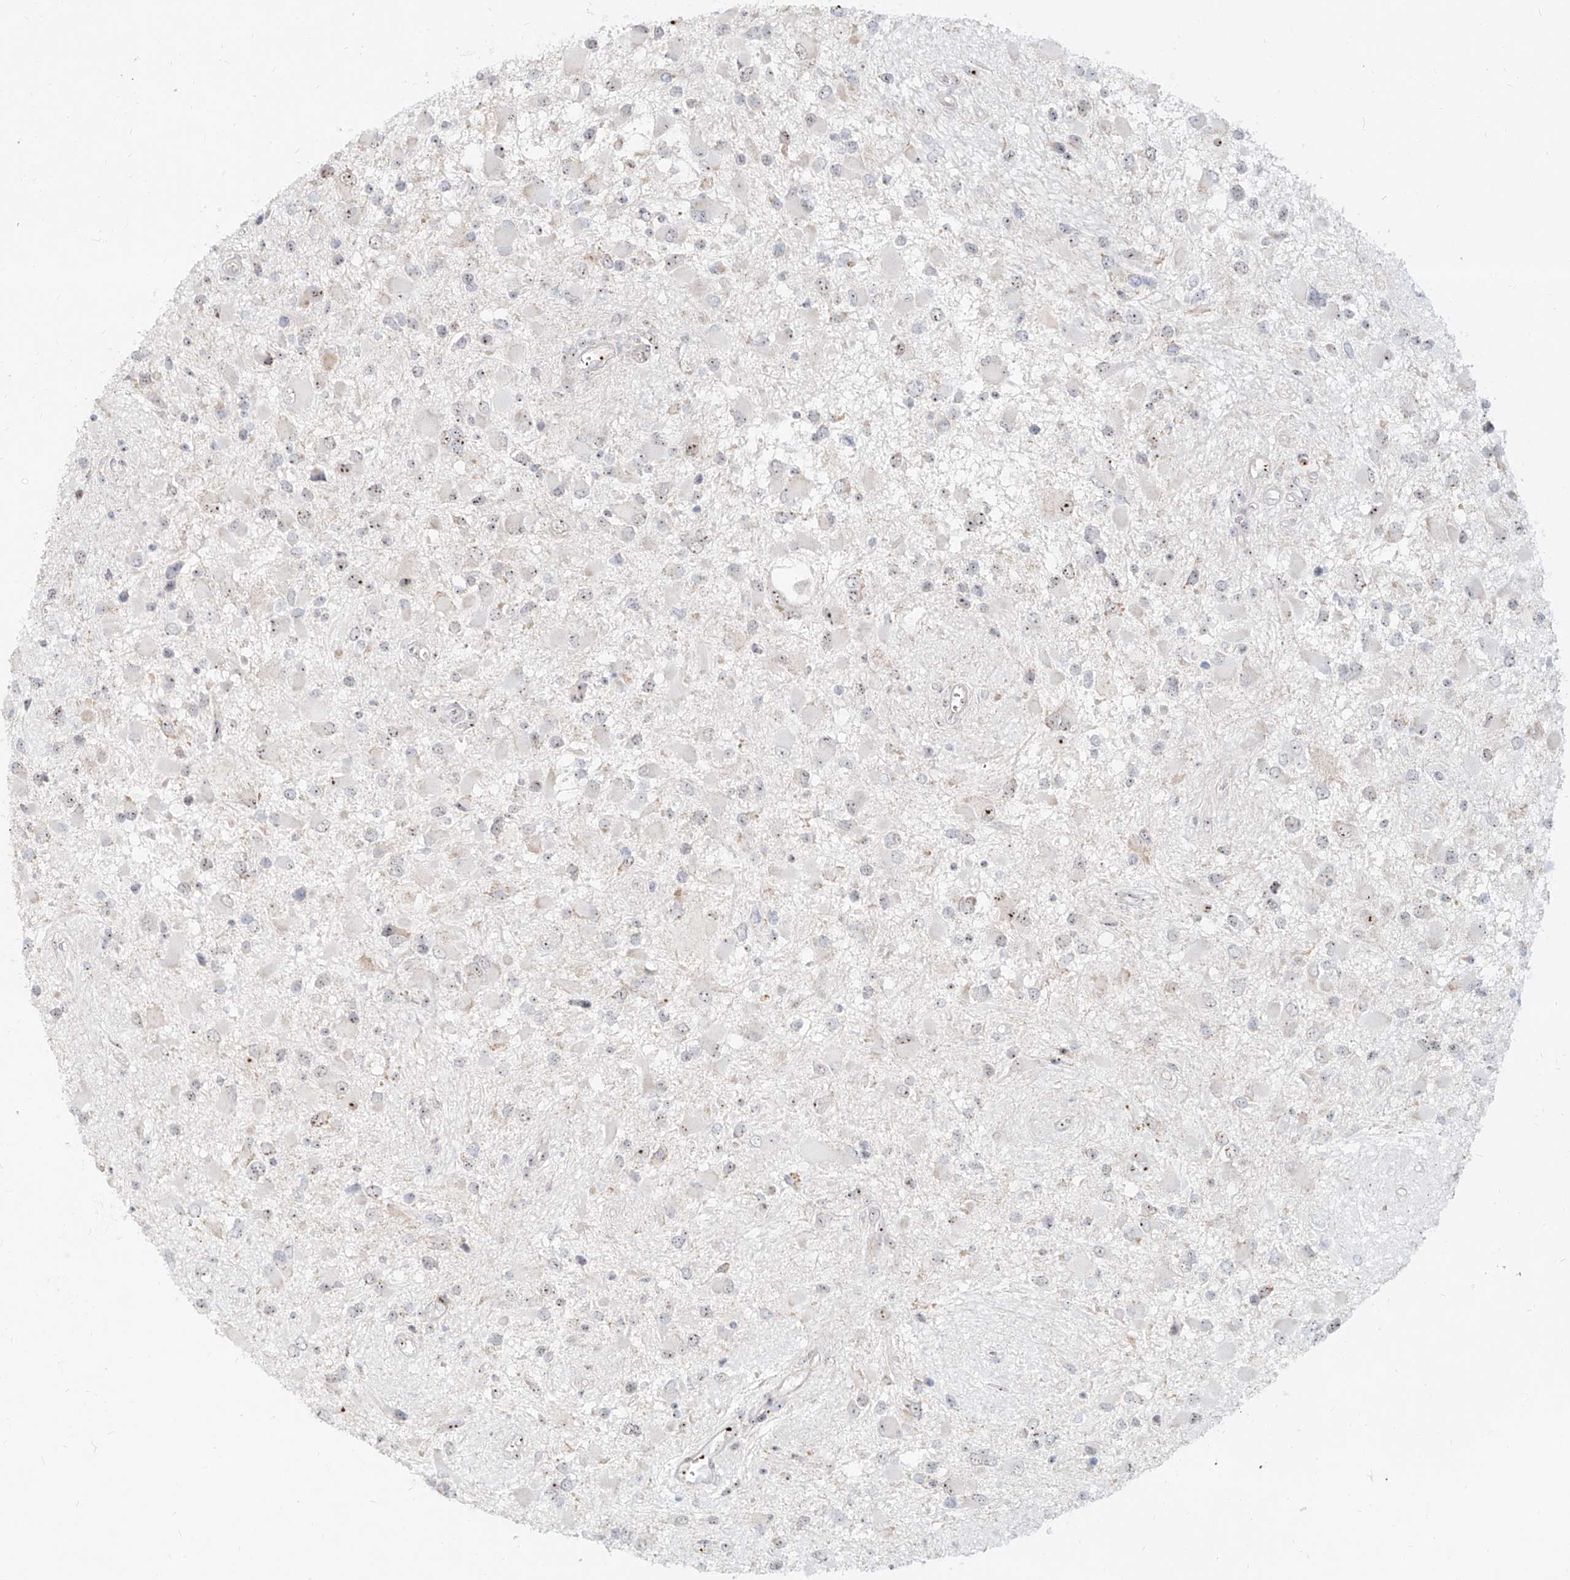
{"staining": {"intensity": "weak", "quantity": "25%-75%", "location": "nuclear"}, "tissue": "glioma", "cell_type": "Tumor cells", "image_type": "cancer", "snomed": [{"axis": "morphology", "description": "Glioma, malignant, High grade"}, {"axis": "topography", "description": "Brain"}], "caption": "Glioma was stained to show a protein in brown. There is low levels of weak nuclear expression in about 25%-75% of tumor cells. (DAB IHC with brightfield microscopy, high magnification).", "gene": "BYSL", "patient": {"sex": "male", "age": 53}}